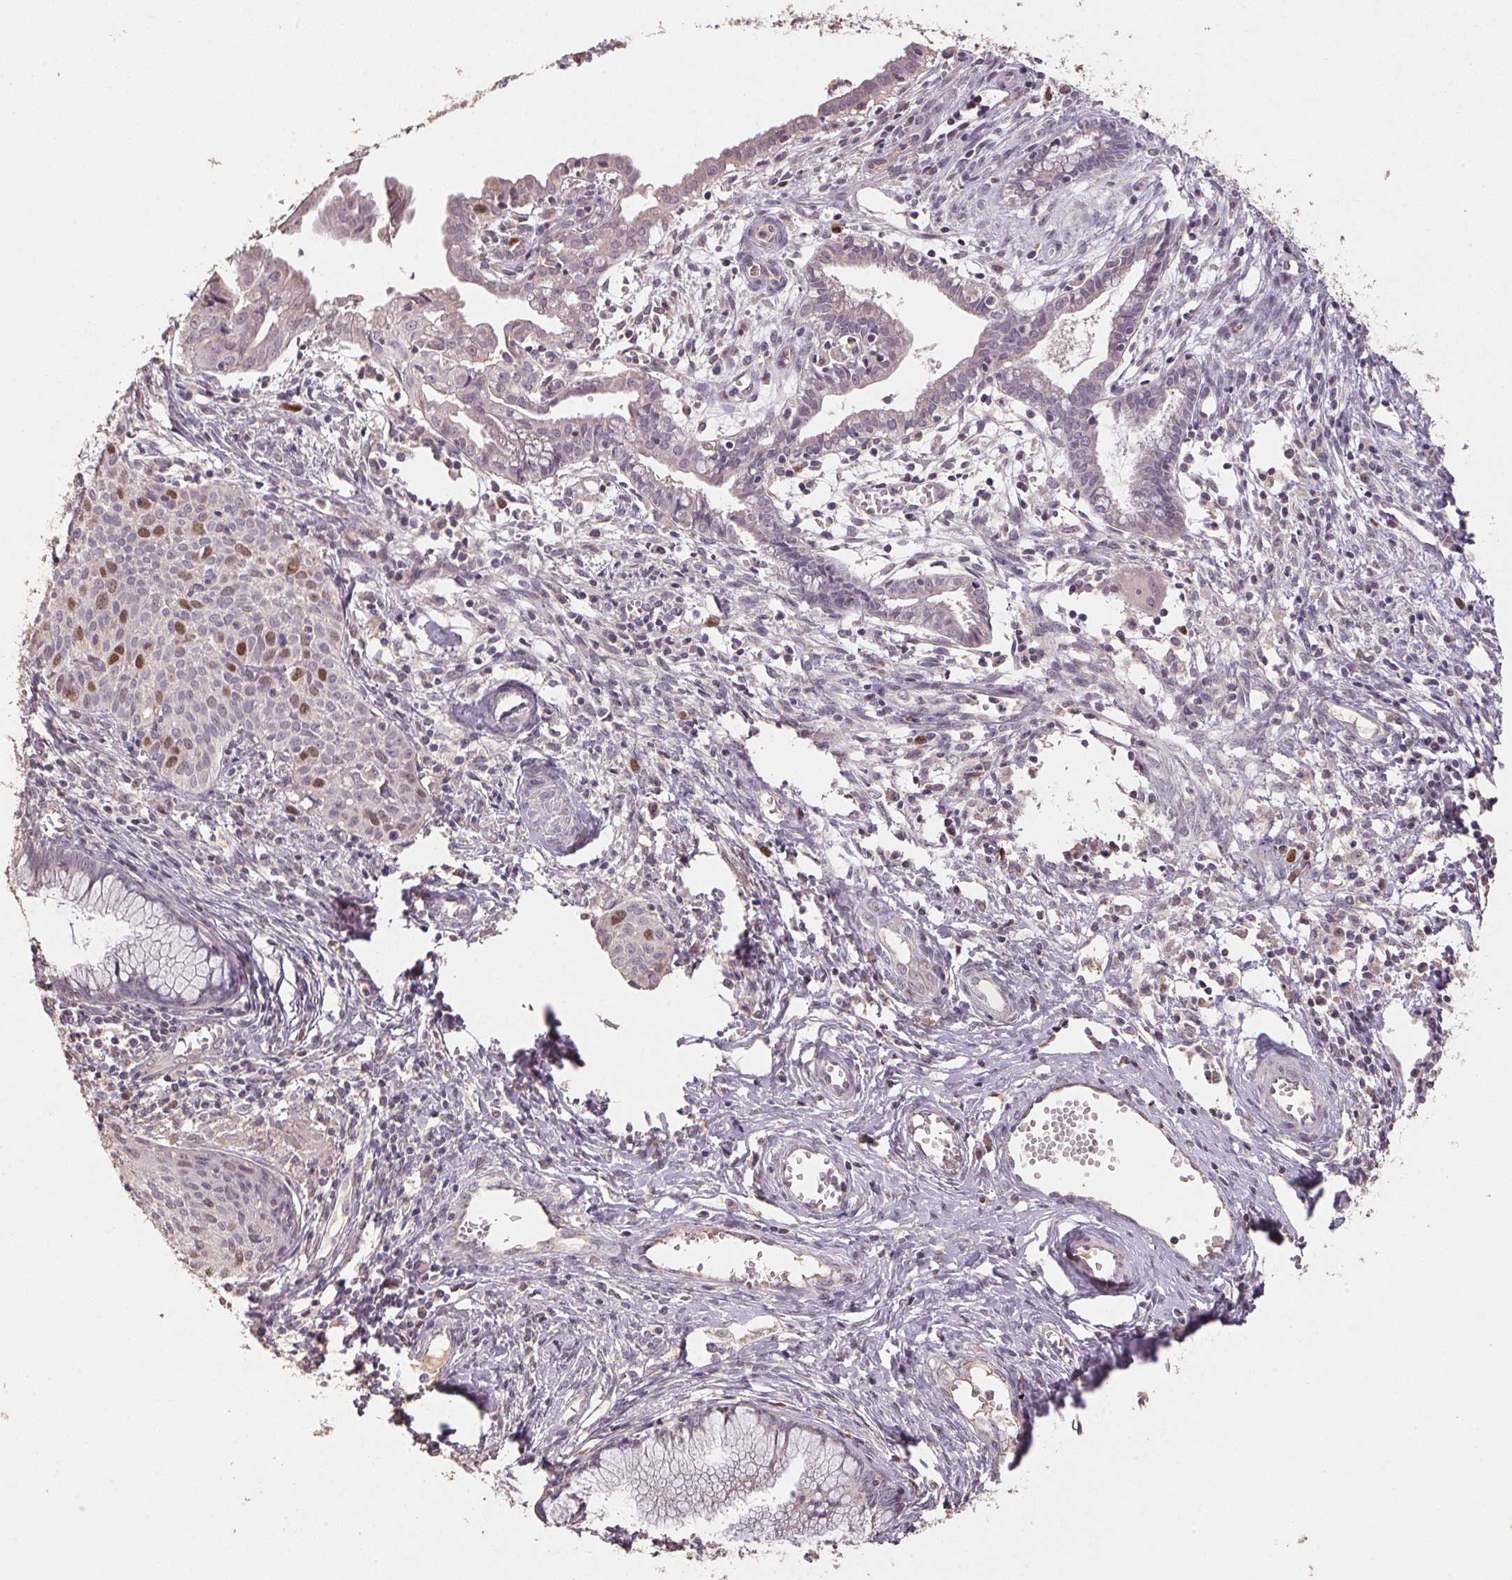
{"staining": {"intensity": "strong", "quantity": "<25%", "location": "nuclear"}, "tissue": "cervical cancer", "cell_type": "Tumor cells", "image_type": "cancer", "snomed": [{"axis": "morphology", "description": "Squamous cell carcinoma, NOS"}, {"axis": "topography", "description": "Cervix"}], "caption": "The histopathology image reveals staining of cervical cancer, revealing strong nuclear protein positivity (brown color) within tumor cells.", "gene": "CENPF", "patient": {"sex": "female", "age": 38}}